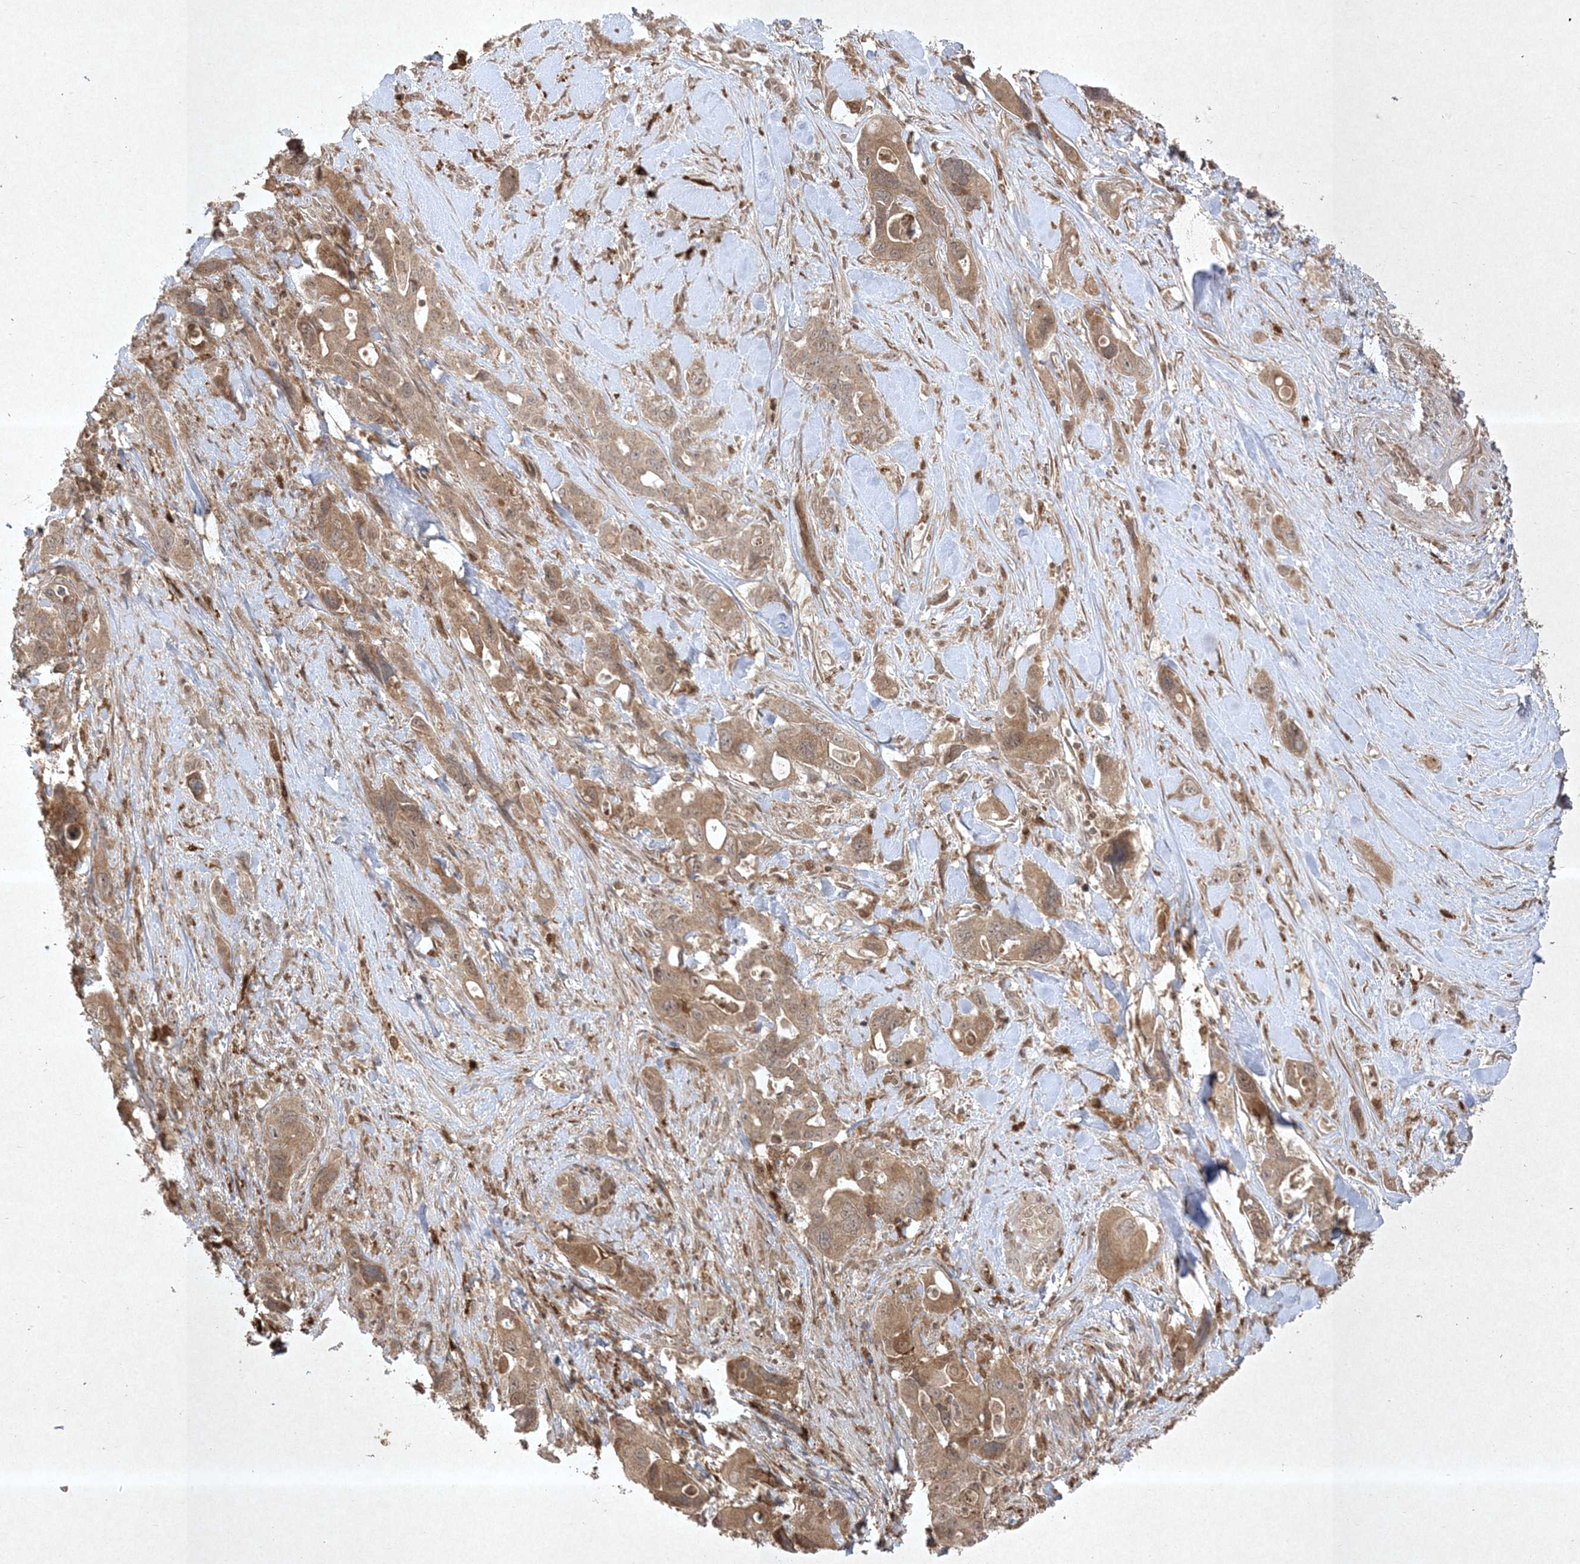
{"staining": {"intensity": "moderate", "quantity": ">75%", "location": "cytoplasmic/membranous"}, "tissue": "pancreatic cancer", "cell_type": "Tumor cells", "image_type": "cancer", "snomed": [{"axis": "morphology", "description": "Adenocarcinoma, NOS"}, {"axis": "topography", "description": "Pancreas"}], "caption": "Moderate cytoplasmic/membranous staining is appreciated in approximately >75% of tumor cells in adenocarcinoma (pancreatic). The staining was performed using DAB to visualize the protein expression in brown, while the nuclei were stained in blue with hematoxylin (Magnification: 20x).", "gene": "PTK6", "patient": {"sex": "male", "age": 46}}